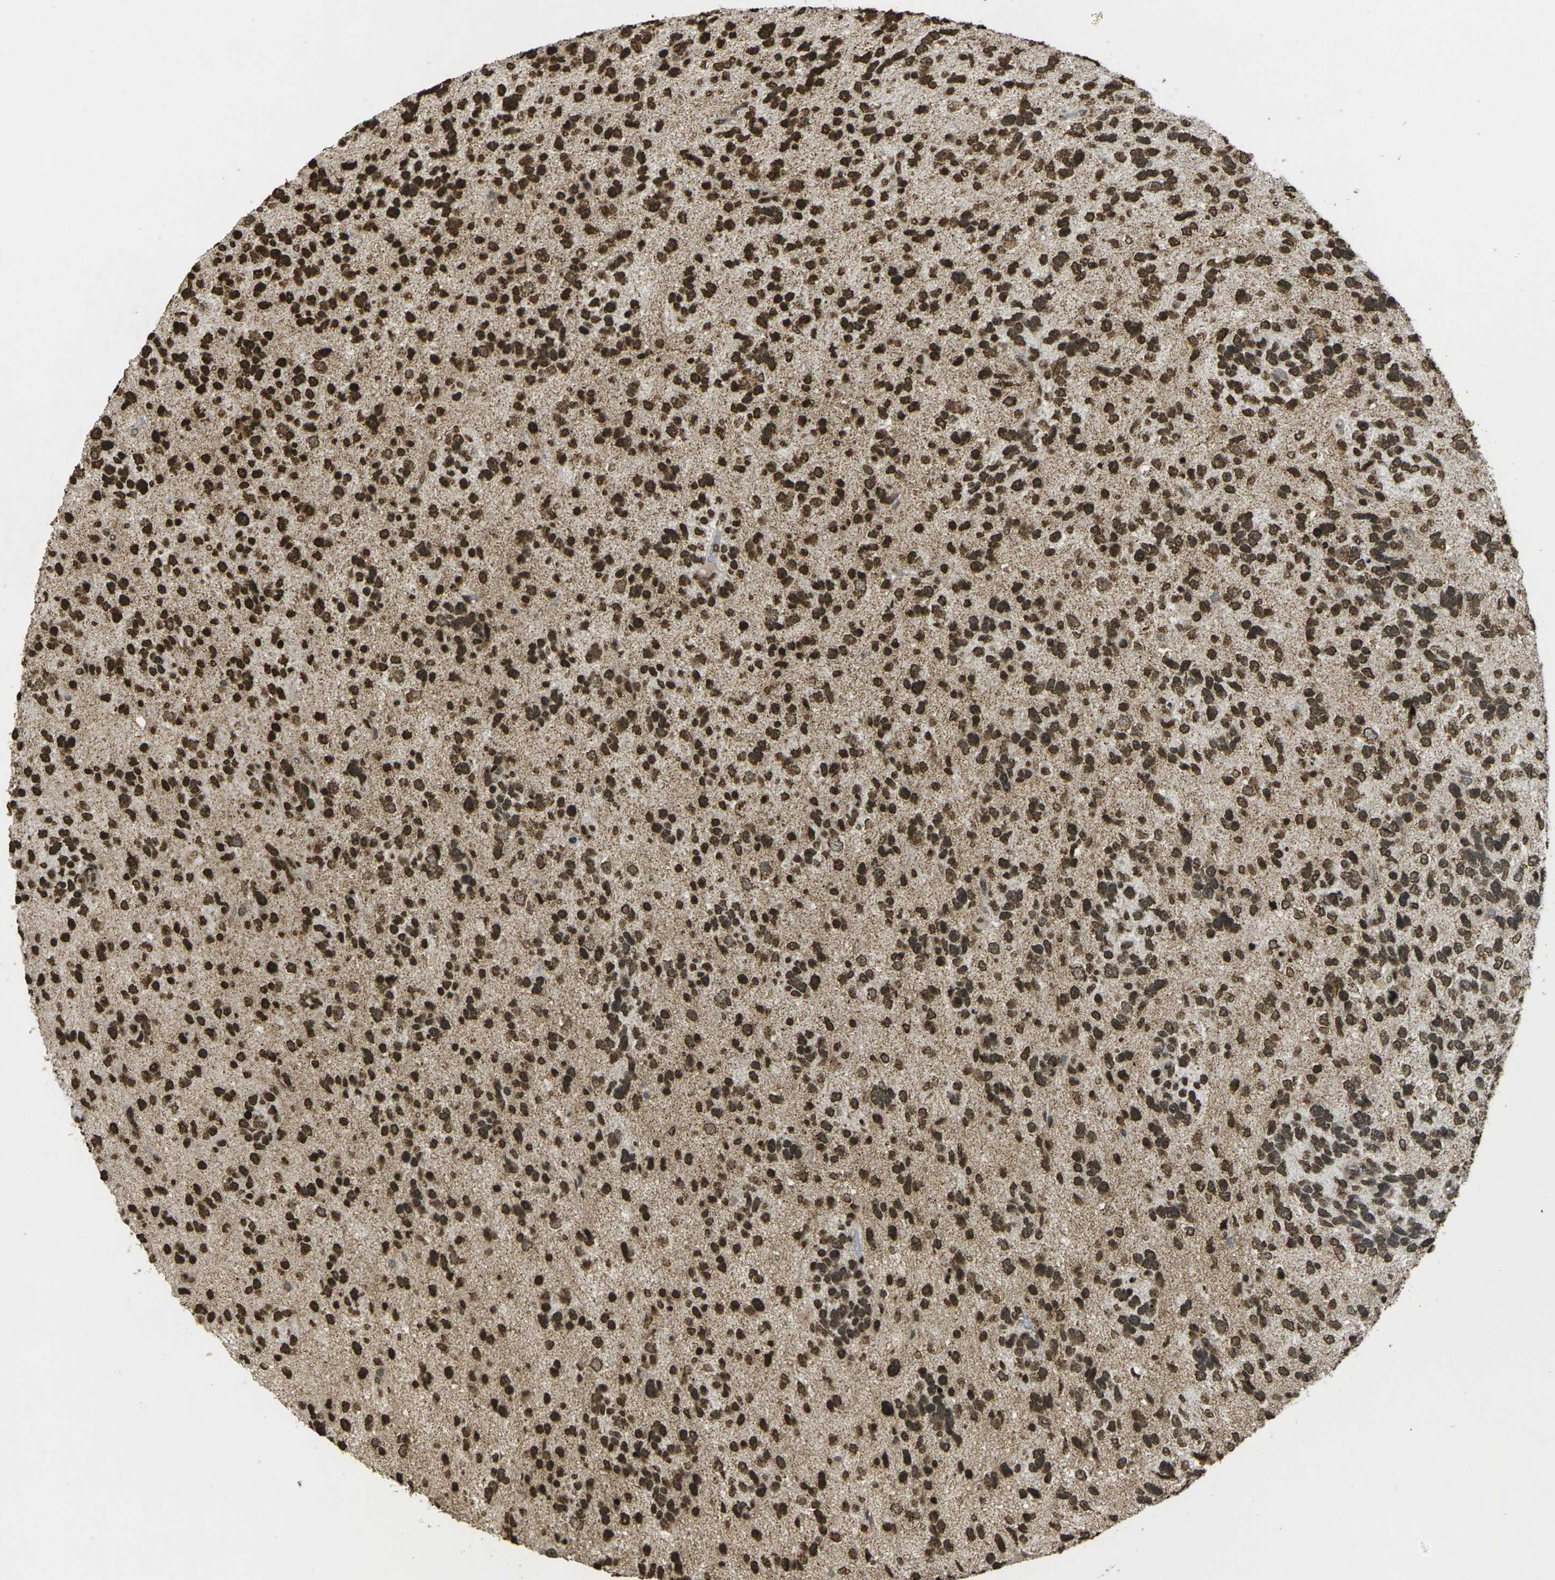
{"staining": {"intensity": "strong", "quantity": ">75%", "location": "nuclear"}, "tissue": "glioma", "cell_type": "Tumor cells", "image_type": "cancer", "snomed": [{"axis": "morphology", "description": "Glioma, malignant, High grade"}, {"axis": "topography", "description": "Brain"}], "caption": "There is high levels of strong nuclear positivity in tumor cells of malignant glioma (high-grade), as demonstrated by immunohistochemical staining (brown color).", "gene": "NEUROG2", "patient": {"sex": "female", "age": 58}}